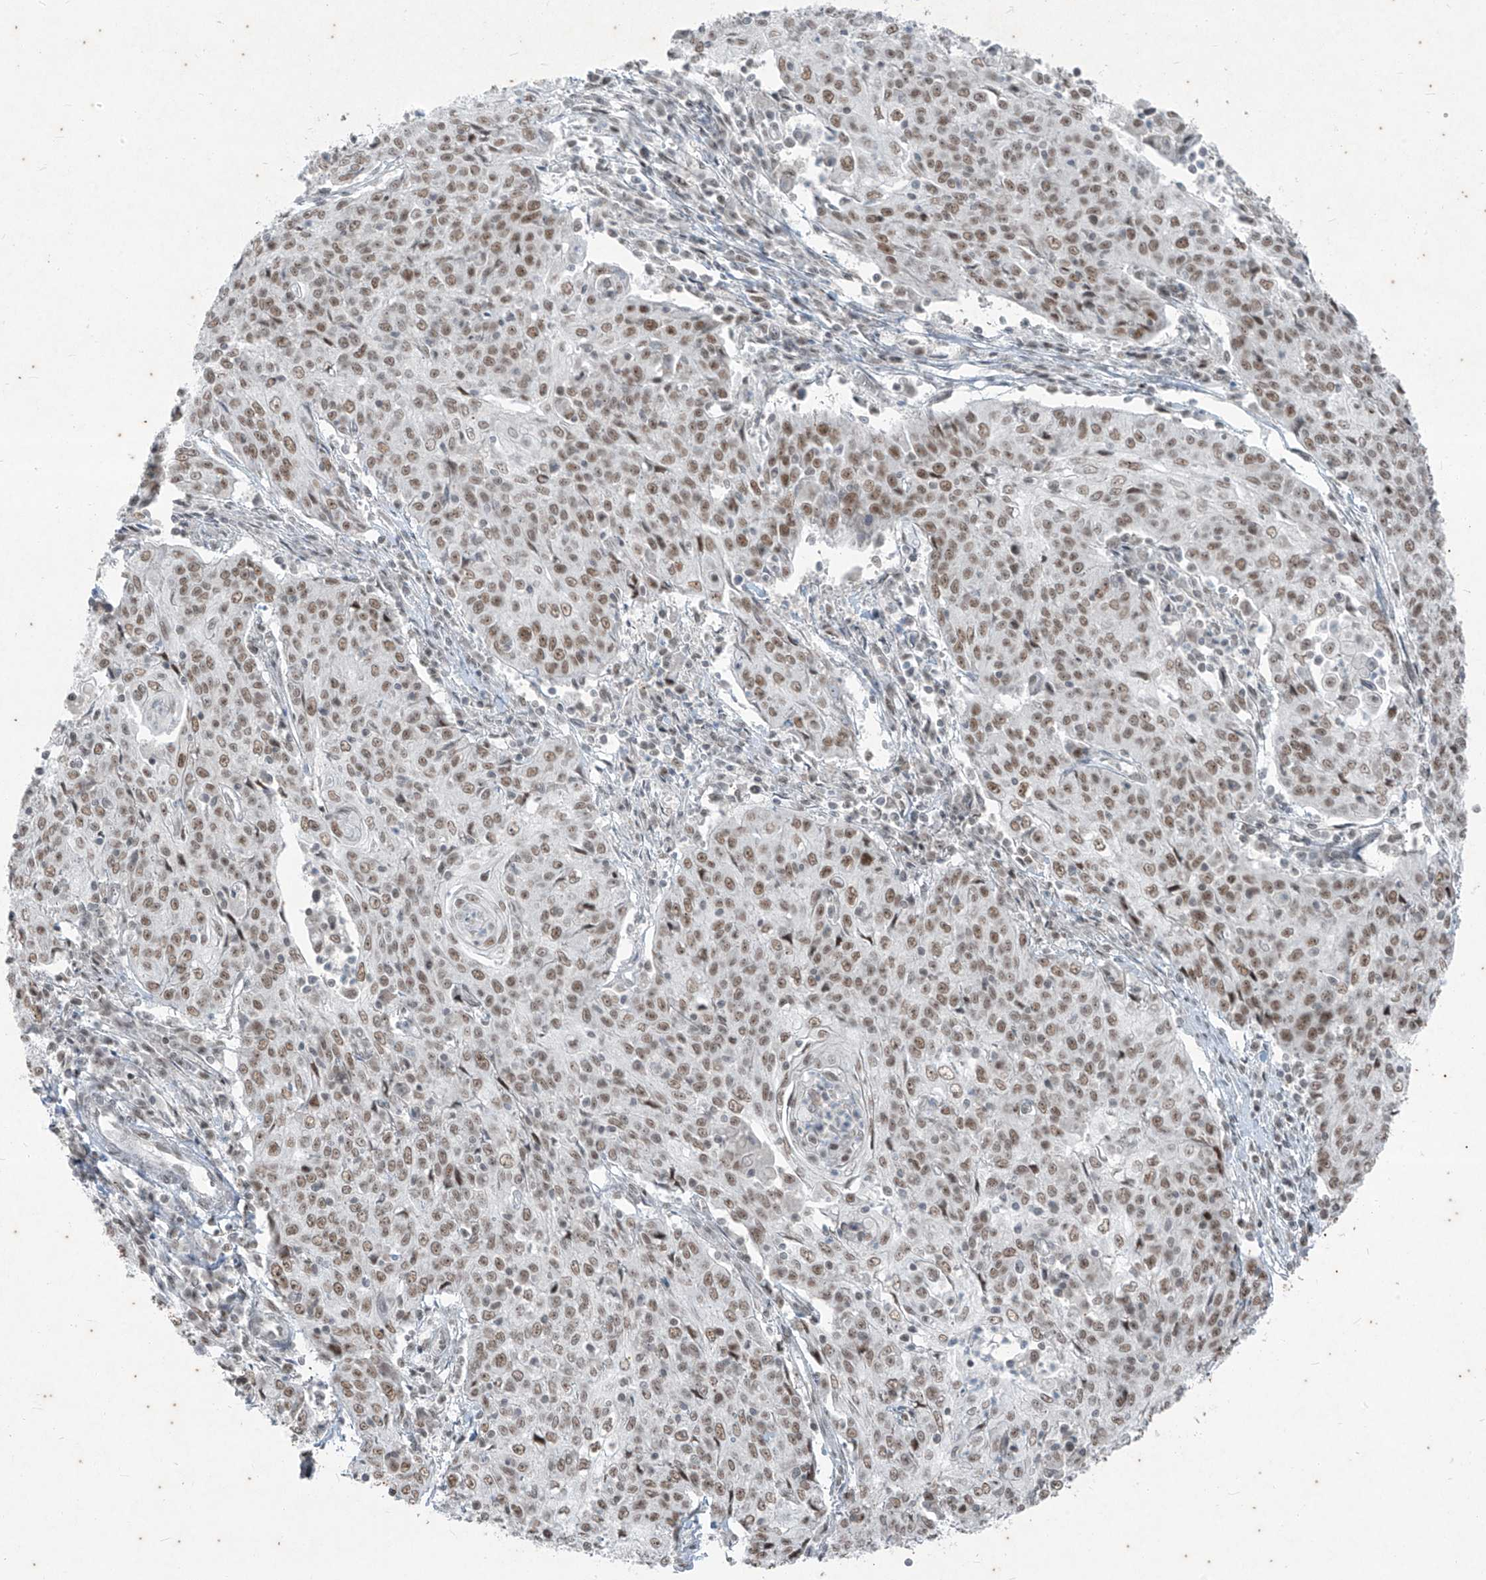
{"staining": {"intensity": "moderate", "quantity": ">75%", "location": "nuclear"}, "tissue": "cervical cancer", "cell_type": "Tumor cells", "image_type": "cancer", "snomed": [{"axis": "morphology", "description": "Squamous cell carcinoma, NOS"}, {"axis": "topography", "description": "Cervix"}], "caption": "Cervical squamous cell carcinoma stained with a brown dye reveals moderate nuclear positive staining in approximately >75% of tumor cells.", "gene": "ZNF354B", "patient": {"sex": "female", "age": 48}}